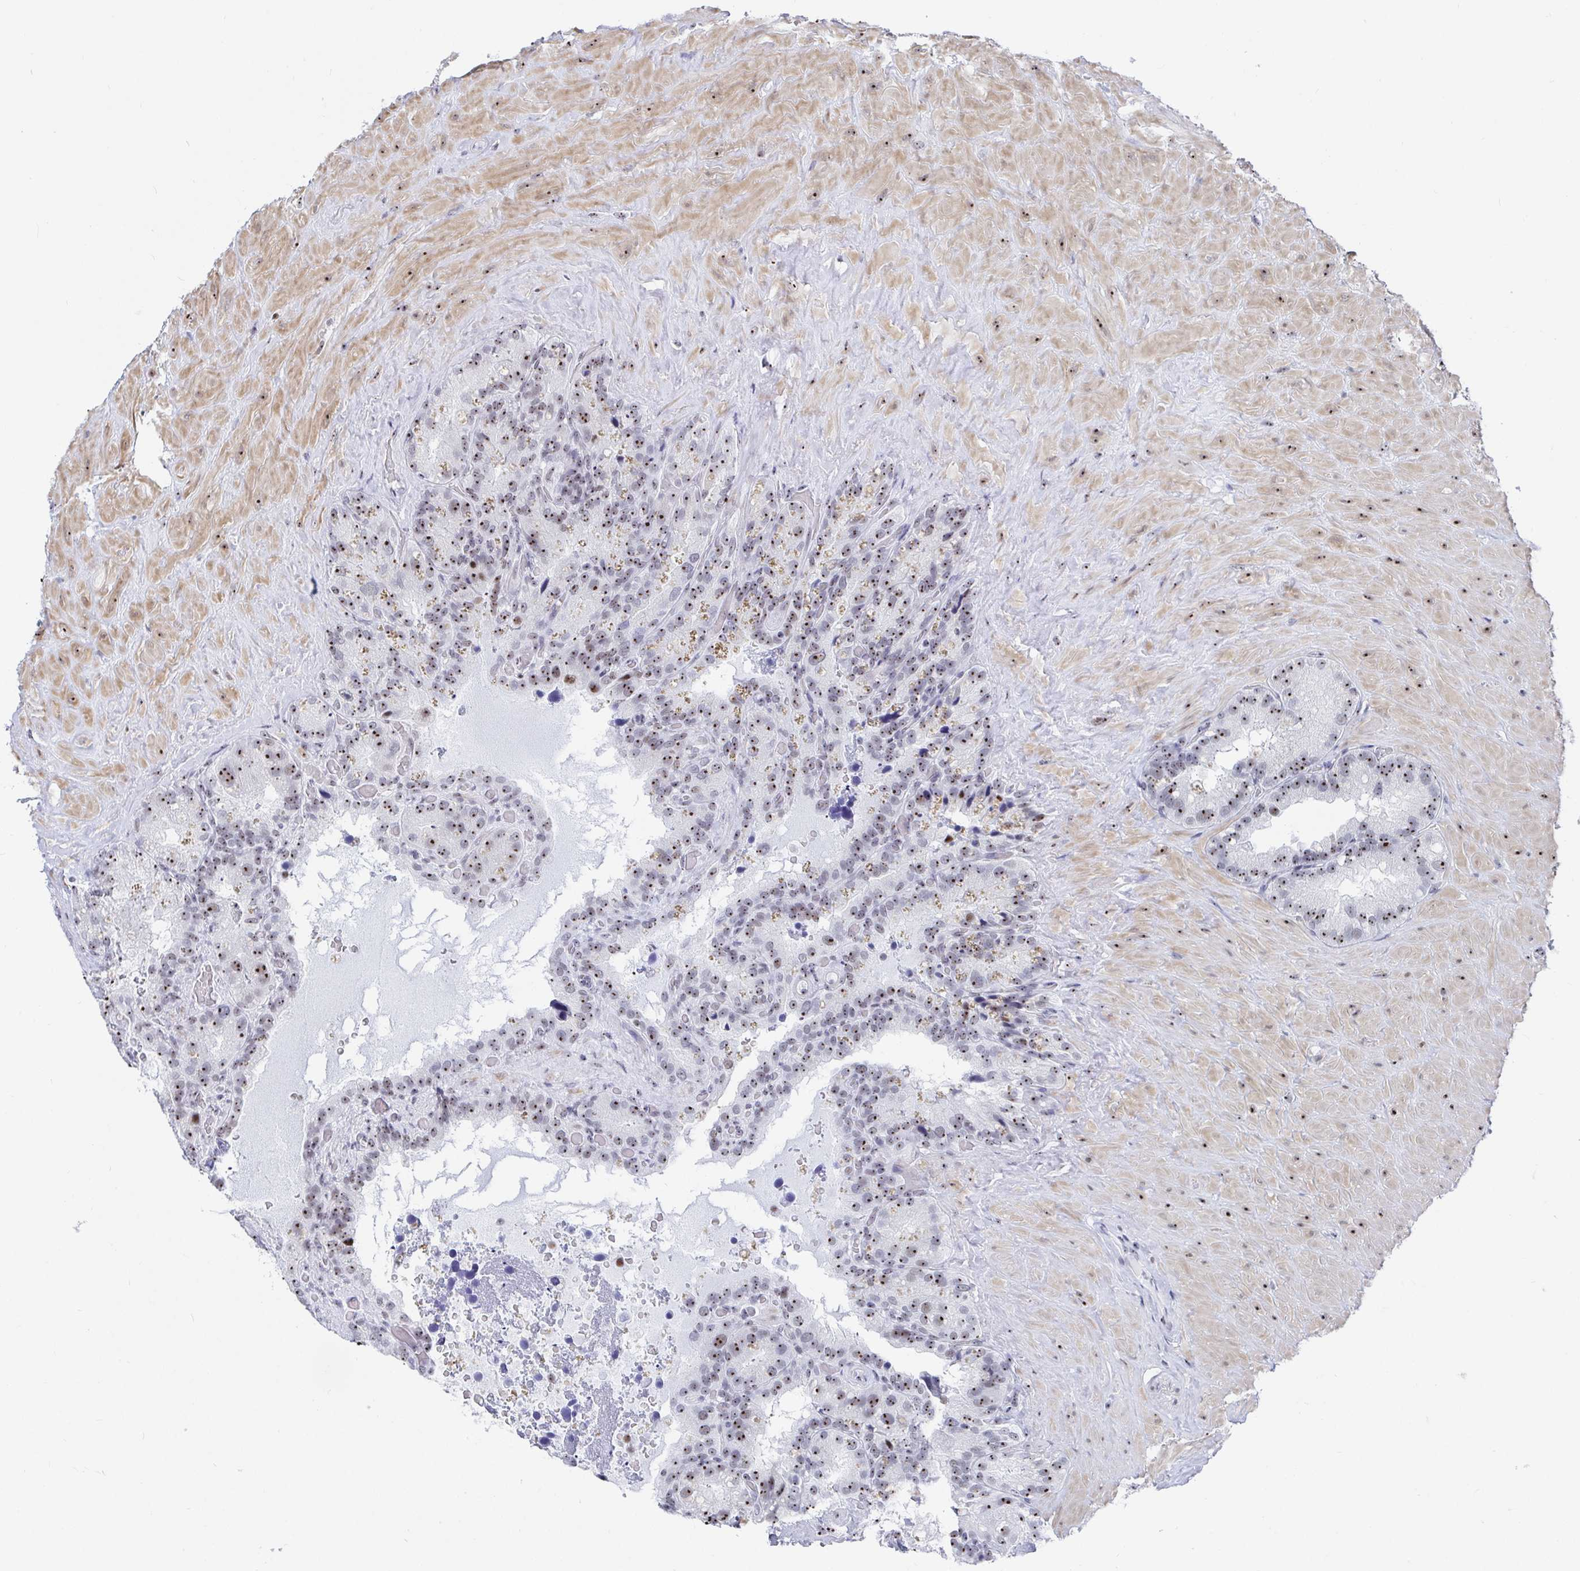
{"staining": {"intensity": "moderate", "quantity": "25%-75%", "location": "nuclear"}, "tissue": "seminal vesicle", "cell_type": "Glandular cells", "image_type": "normal", "snomed": [{"axis": "morphology", "description": "Normal tissue, NOS"}, {"axis": "topography", "description": "Seminal veicle"}], "caption": "Immunohistochemistry of benign seminal vesicle demonstrates medium levels of moderate nuclear positivity in approximately 25%-75% of glandular cells. Immunohistochemistry (ihc) stains the protein in brown and the nuclei are stained blue.", "gene": "SIRT7", "patient": {"sex": "male", "age": 60}}